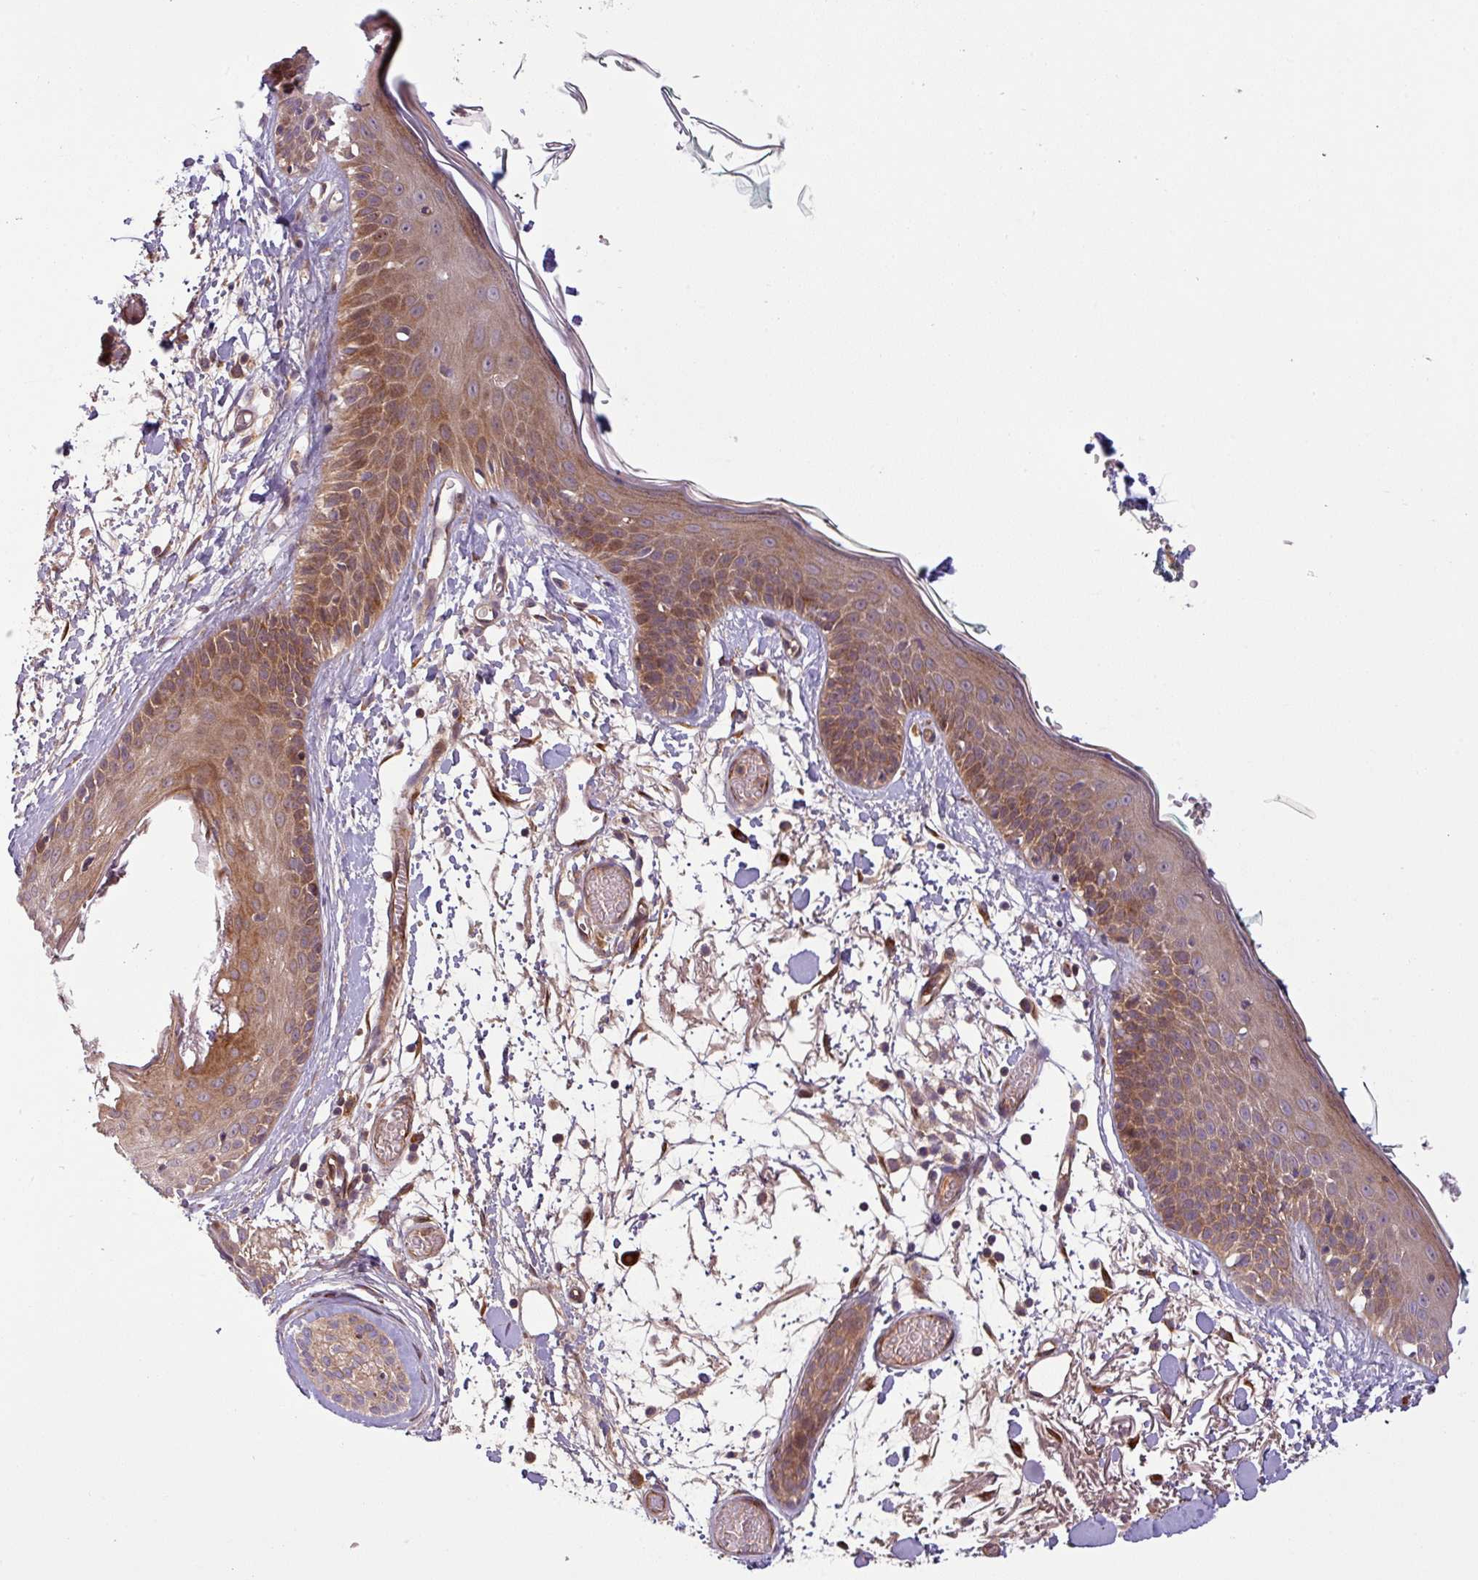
{"staining": {"intensity": "moderate", "quantity": ">75%", "location": "cytoplasmic/membranous"}, "tissue": "skin", "cell_type": "Fibroblasts", "image_type": "normal", "snomed": [{"axis": "morphology", "description": "Normal tissue, NOS"}, {"axis": "topography", "description": "Skin"}], "caption": "This image reveals unremarkable skin stained with immunohistochemistry (IHC) to label a protein in brown. The cytoplasmic/membranous of fibroblasts show moderate positivity for the protein. Nuclei are counter-stained blue.", "gene": "ART1", "patient": {"sex": "male", "age": 79}}